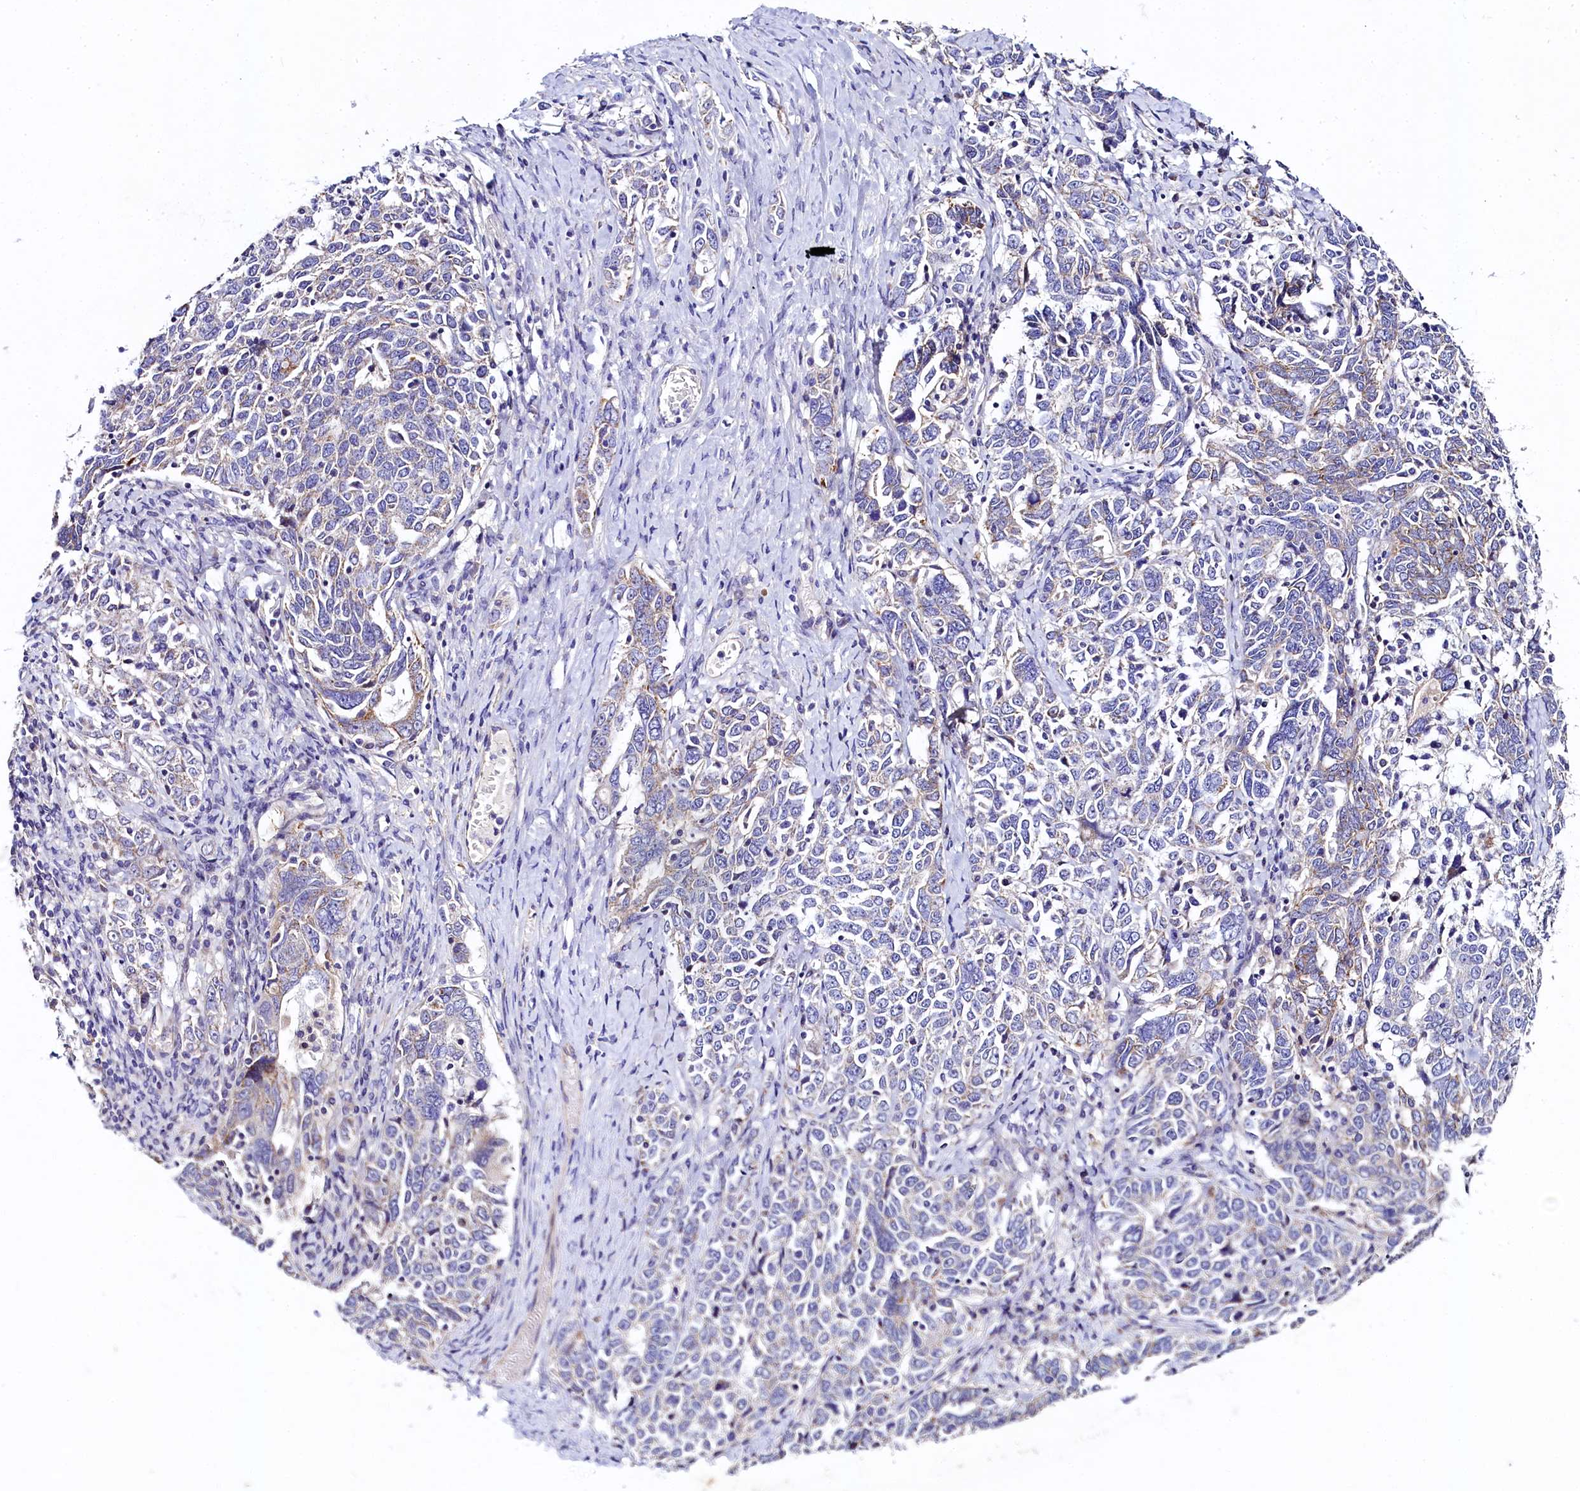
{"staining": {"intensity": "weak", "quantity": "<25%", "location": "cytoplasmic/membranous"}, "tissue": "ovarian cancer", "cell_type": "Tumor cells", "image_type": "cancer", "snomed": [{"axis": "morphology", "description": "Carcinoma, endometroid"}, {"axis": "topography", "description": "Ovary"}], "caption": "DAB immunohistochemical staining of human ovarian cancer (endometroid carcinoma) exhibits no significant positivity in tumor cells.", "gene": "FXYD6", "patient": {"sex": "female", "age": 62}}